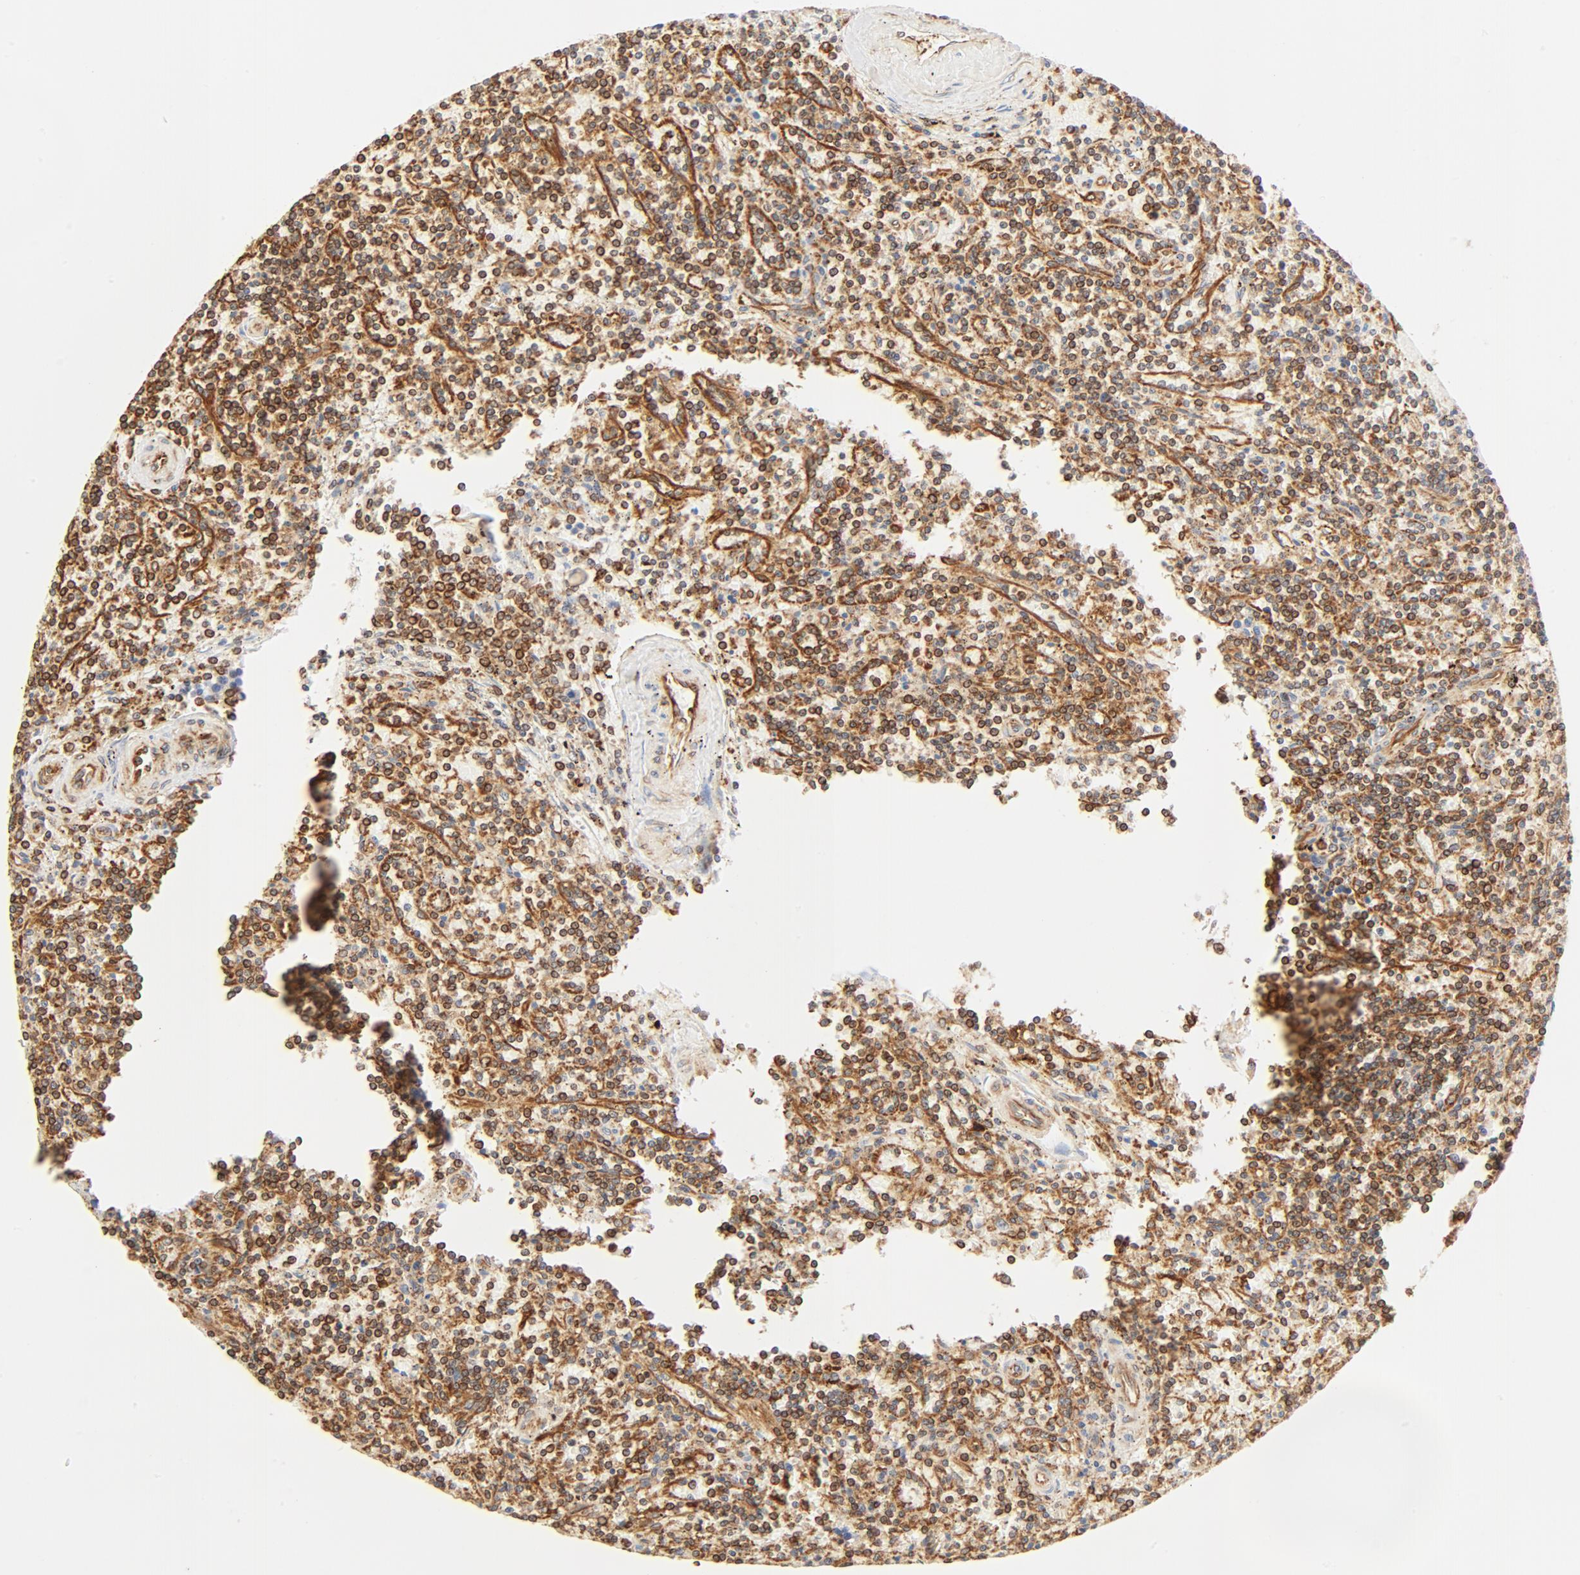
{"staining": {"intensity": "strong", "quantity": ">75%", "location": "cytoplasmic/membranous"}, "tissue": "lymphoma", "cell_type": "Tumor cells", "image_type": "cancer", "snomed": [{"axis": "morphology", "description": "Malignant lymphoma, non-Hodgkin's type, Low grade"}, {"axis": "topography", "description": "Spleen"}], "caption": "Protein analysis of malignant lymphoma, non-Hodgkin's type (low-grade) tissue shows strong cytoplasmic/membranous staining in about >75% of tumor cells. The staining is performed using DAB brown chromogen to label protein expression. The nuclei are counter-stained blue using hematoxylin.", "gene": "BCAP31", "patient": {"sex": "male", "age": 73}}